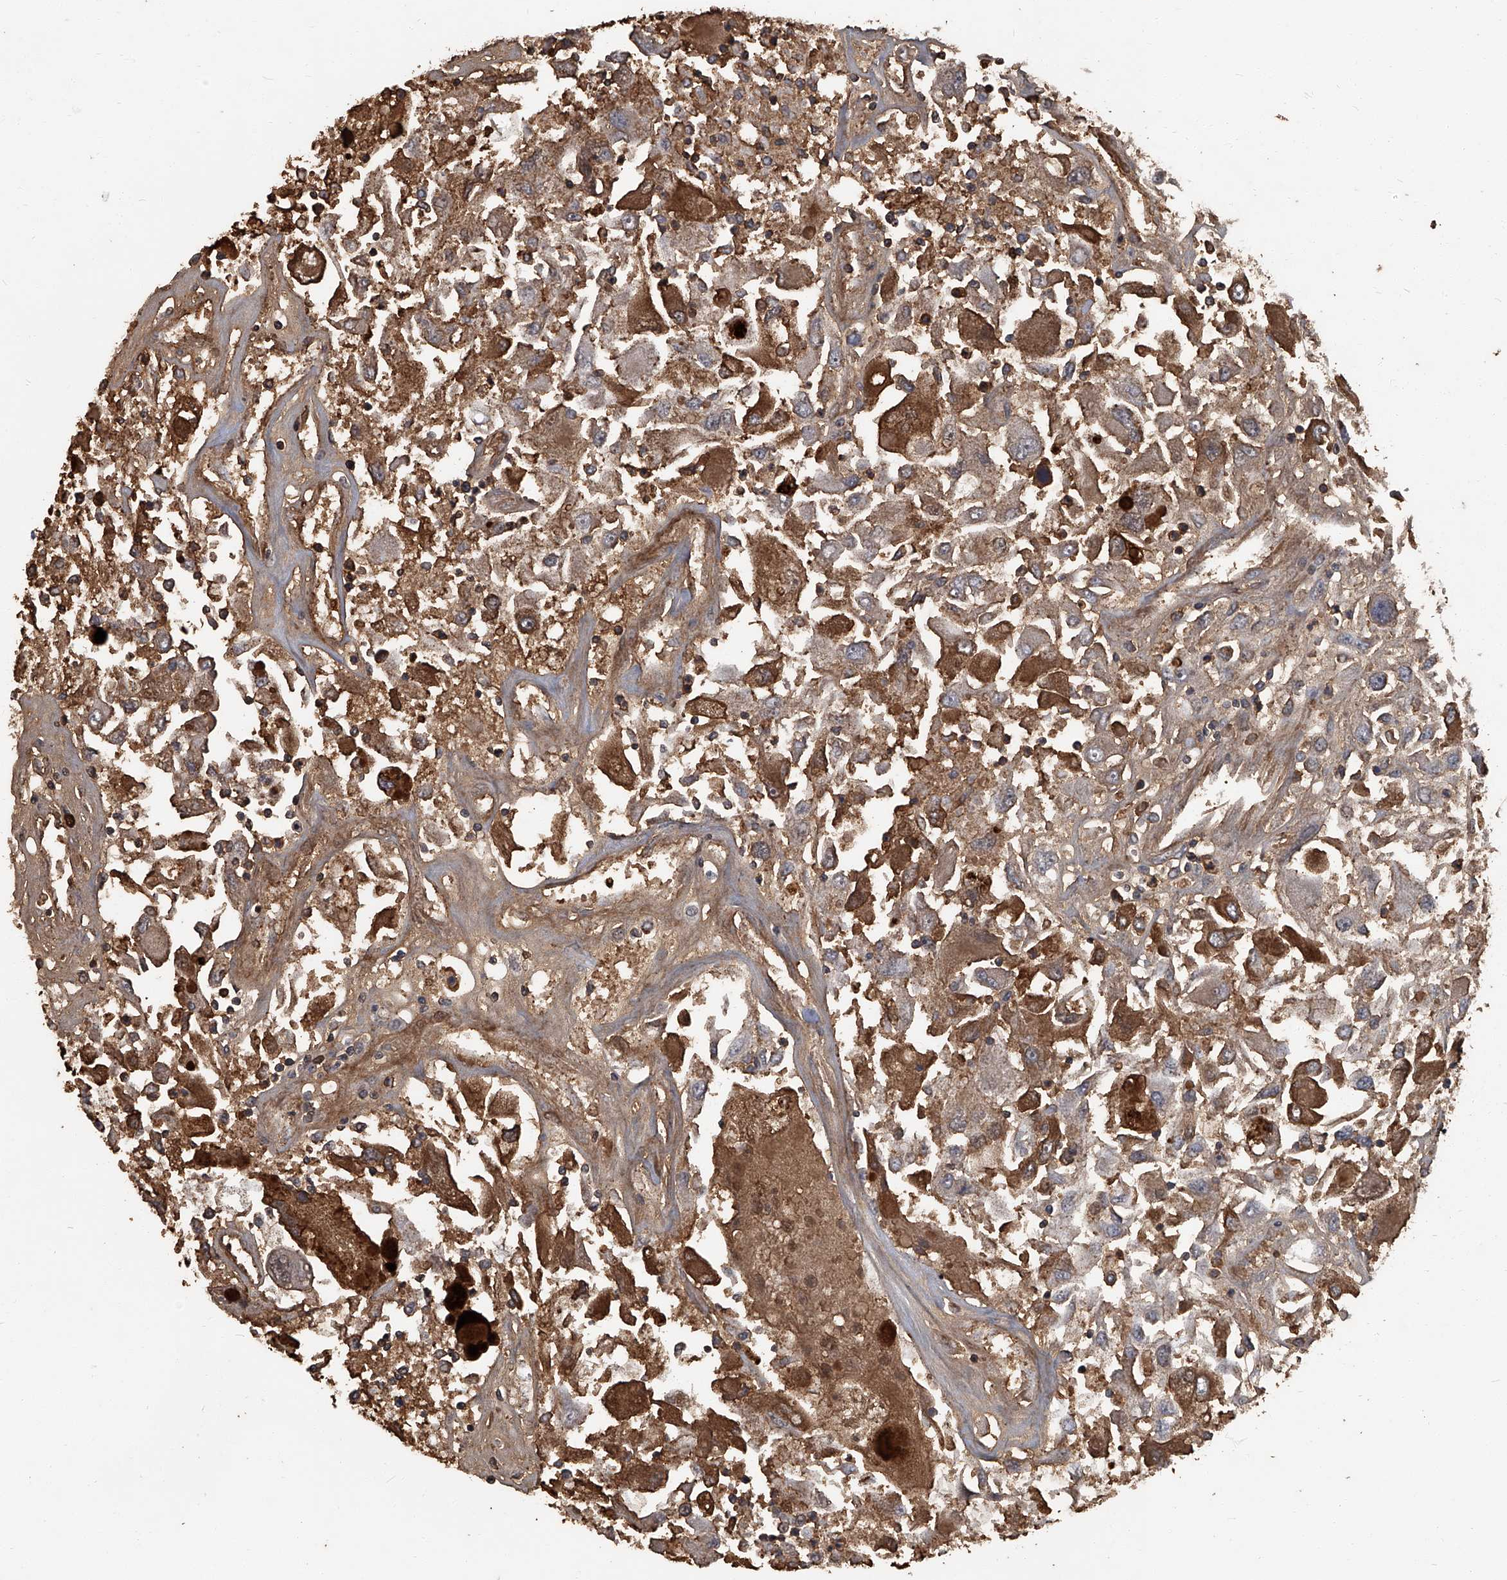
{"staining": {"intensity": "moderate", "quantity": ">75%", "location": "cytoplasmic/membranous"}, "tissue": "renal cancer", "cell_type": "Tumor cells", "image_type": "cancer", "snomed": [{"axis": "morphology", "description": "Adenocarcinoma, NOS"}, {"axis": "topography", "description": "Kidney"}], "caption": "The photomicrograph exhibits immunohistochemical staining of renal cancer (adenocarcinoma). There is moderate cytoplasmic/membranous expression is identified in approximately >75% of tumor cells.", "gene": "GPR132", "patient": {"sex": "female", "age": 52}}